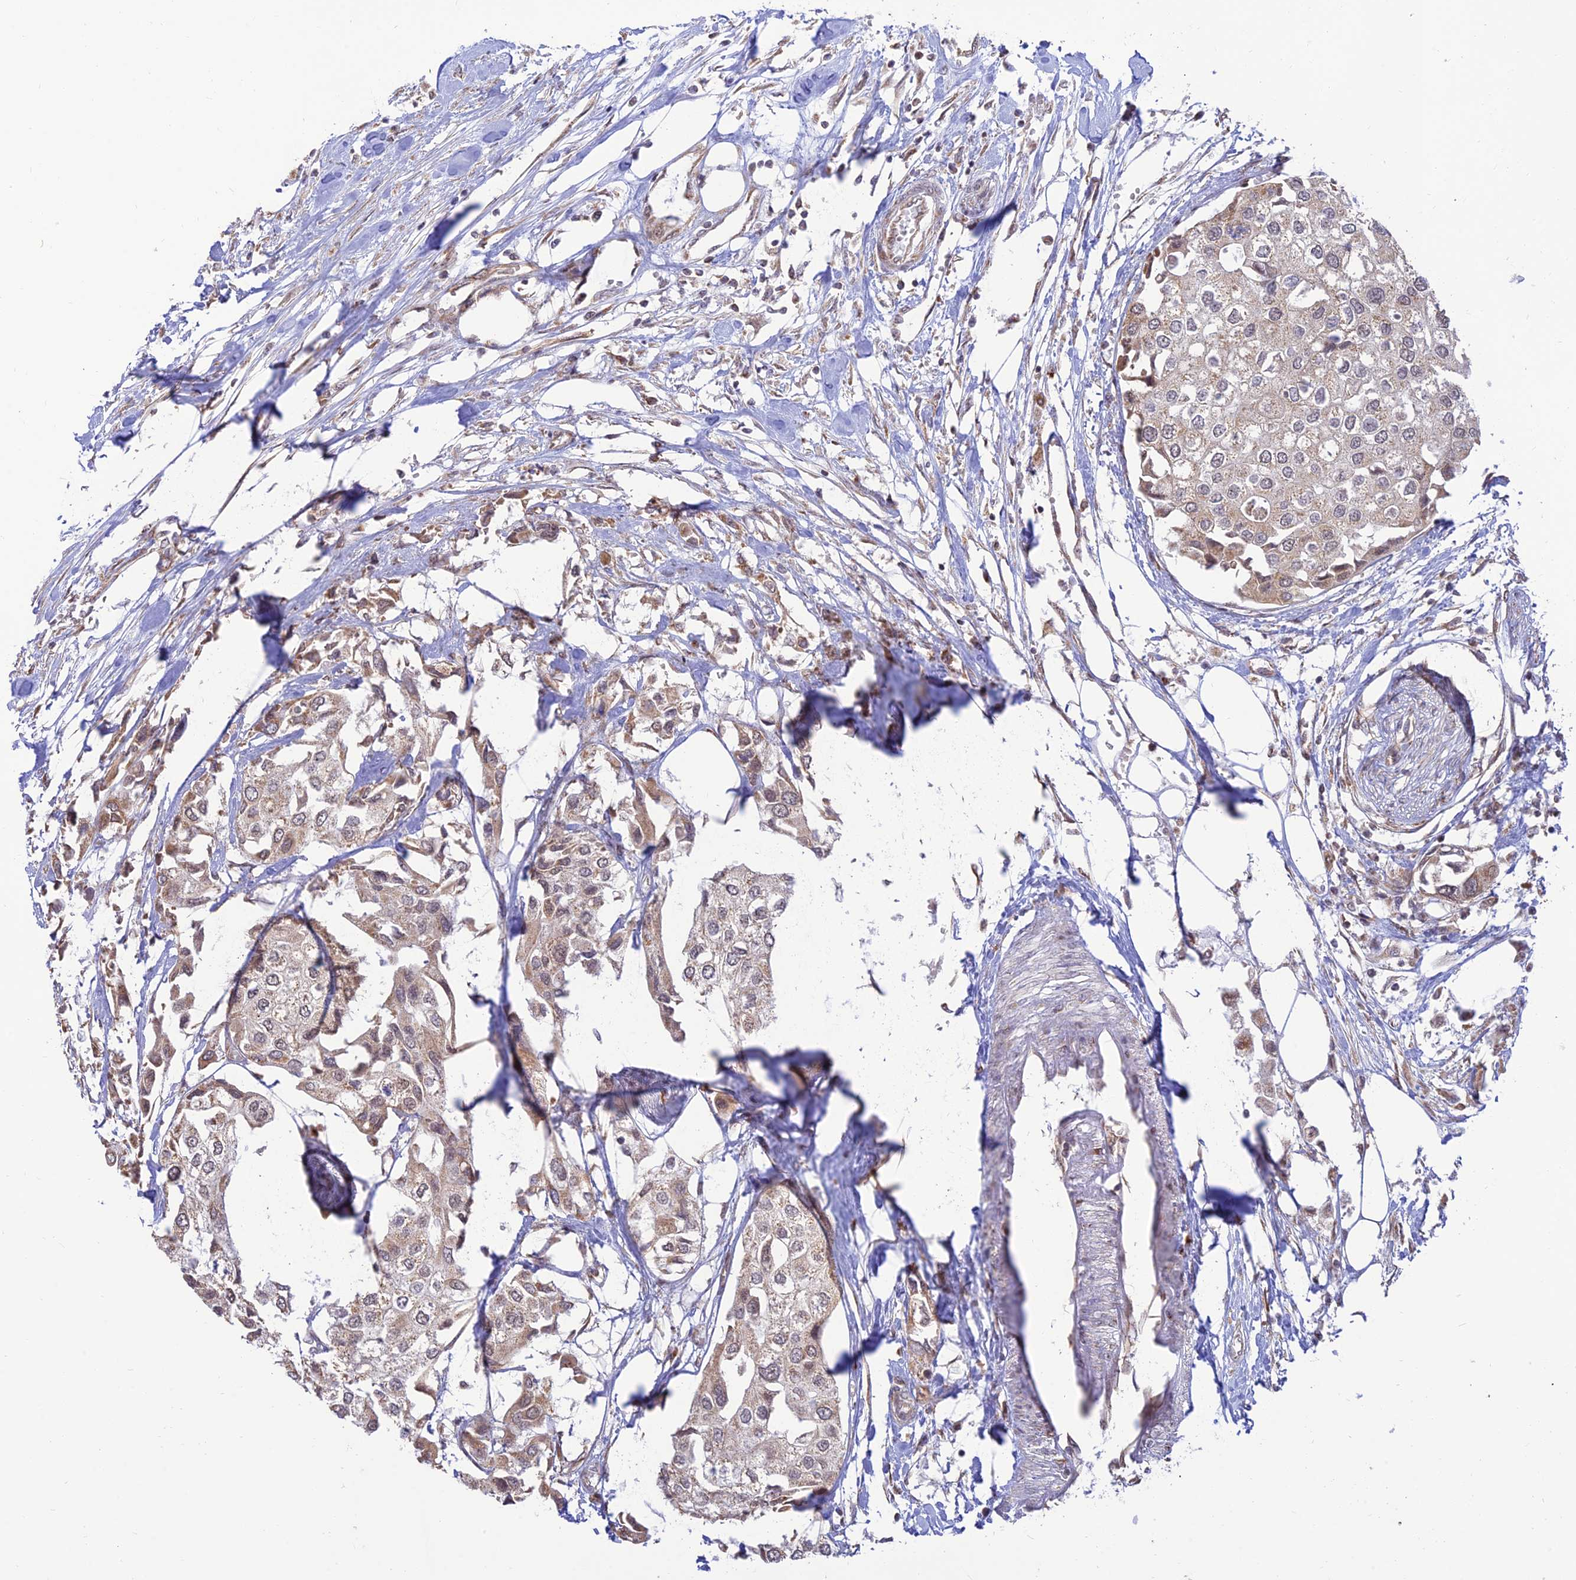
{"staining": {"intensity": "weak", "quantity": "25%-75%", "location": "cytoplasmic/membranous"}, "tissue": "urothelial cancer", "cell_type": "Tumor cells", "image_type": "cancer", "snomed": [{"axis": "morphology", "description": "Urothelial carcinoma, High grade"}, {"axis": "topography", "description": "Urinary bladder"}], "caption": "Human urothelial cancer stained with a protein marker reveals weak staining in tumor cells.", "gene": "GOLGA3", "patient": {"sex": "male", "age": 64}}